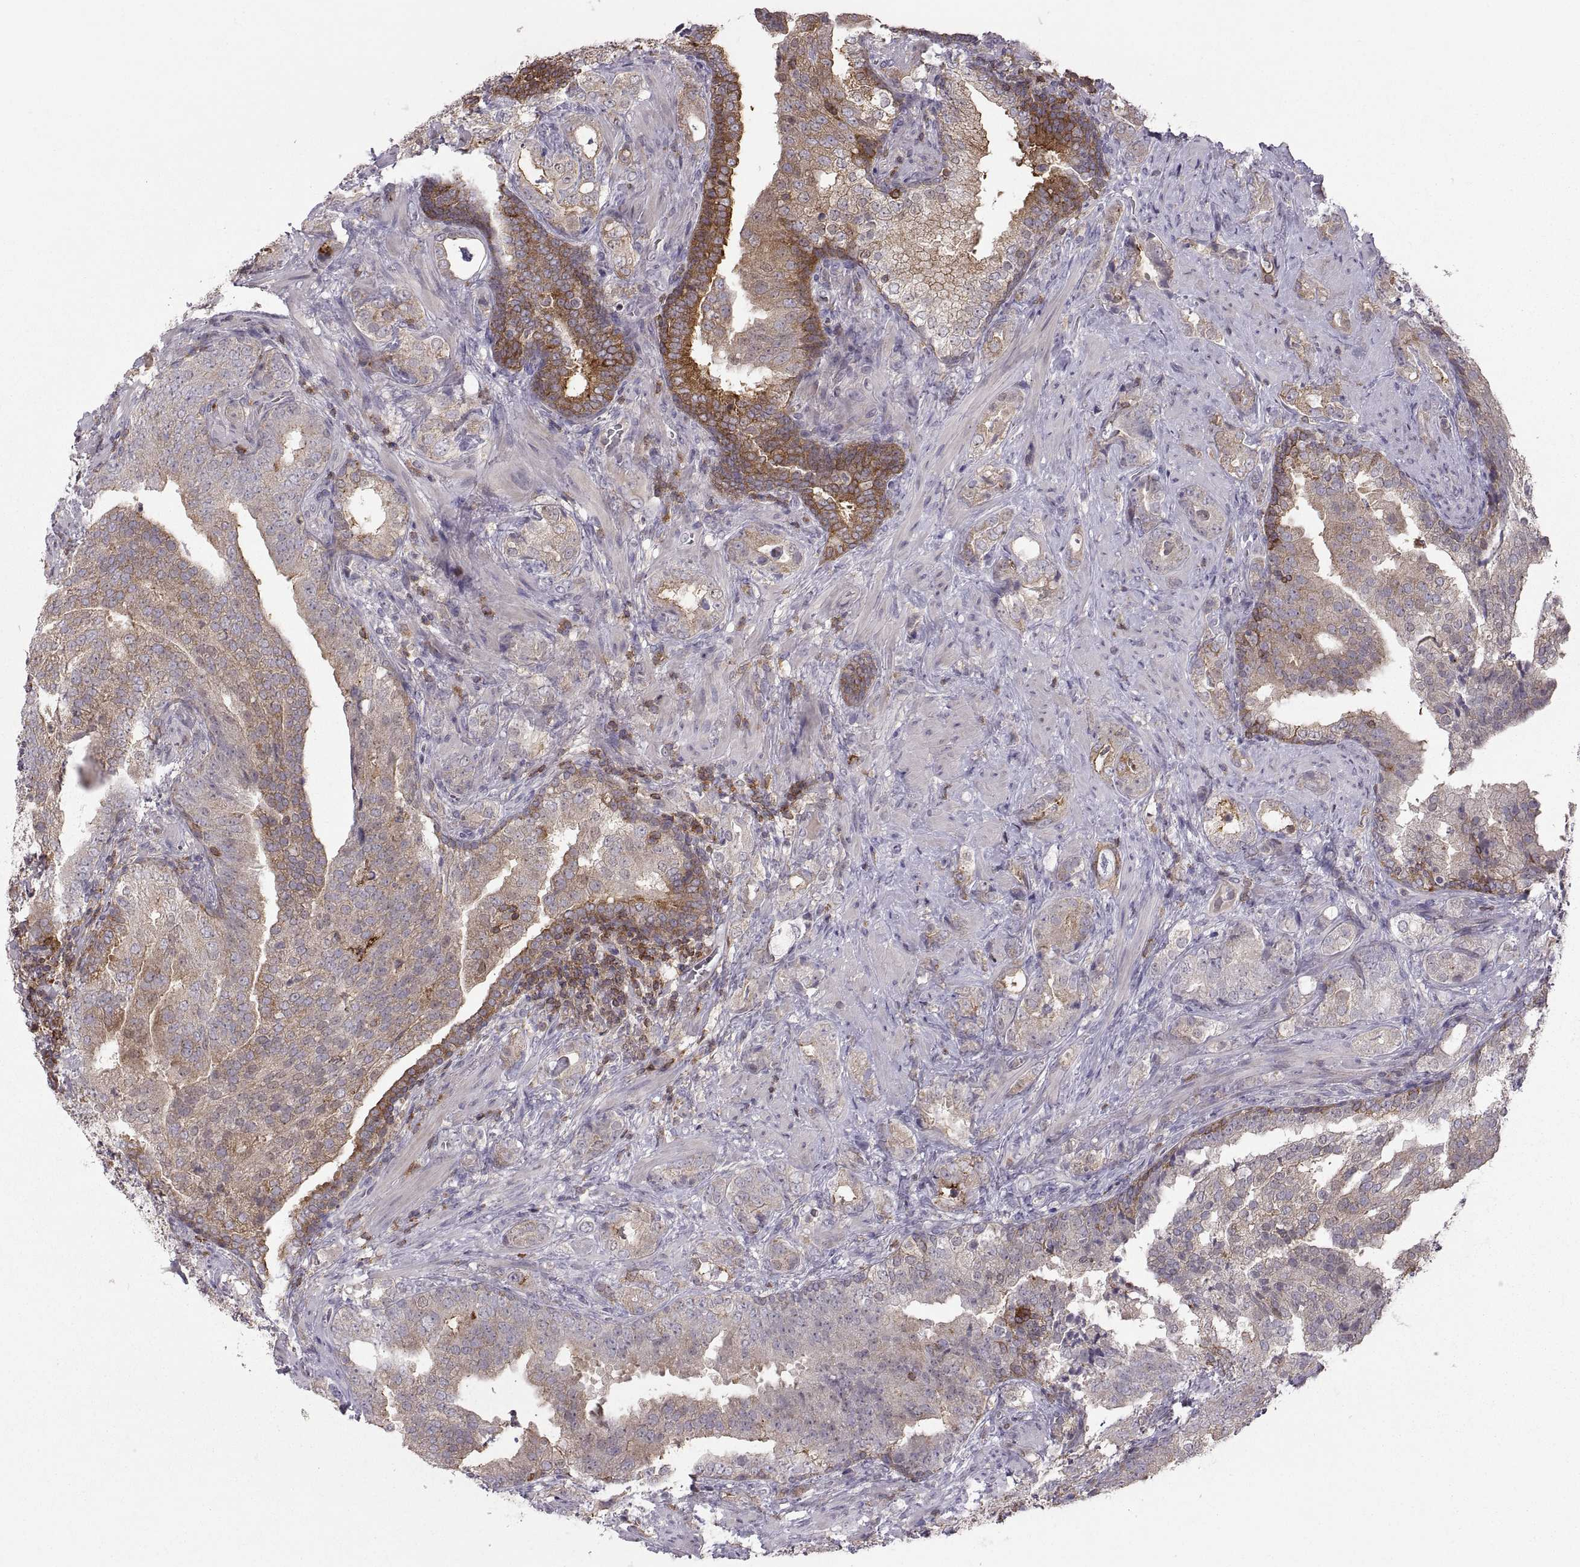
{"staining": {"intensity": "strong", "quantity": "<25%", "location": "cytoplasmic/membranous"}, "tissue": "prostate cancer", "cell_type": "Tumor cells", "image_type": "cancer", "snomed": [{"axis": "morphology", "description": "Adenocarcinoma, NOS"}, {"axis": "topography", "description": "Prostate"}], "caption": "Adenocarcinoma (prostate) tissue shows strong cytoplasmic/membranous staining in about <25% of tumor cells, visualized by immunohistochemistry.", "gene": "EZR", "patient": {"sex": "male", "age": 57}}